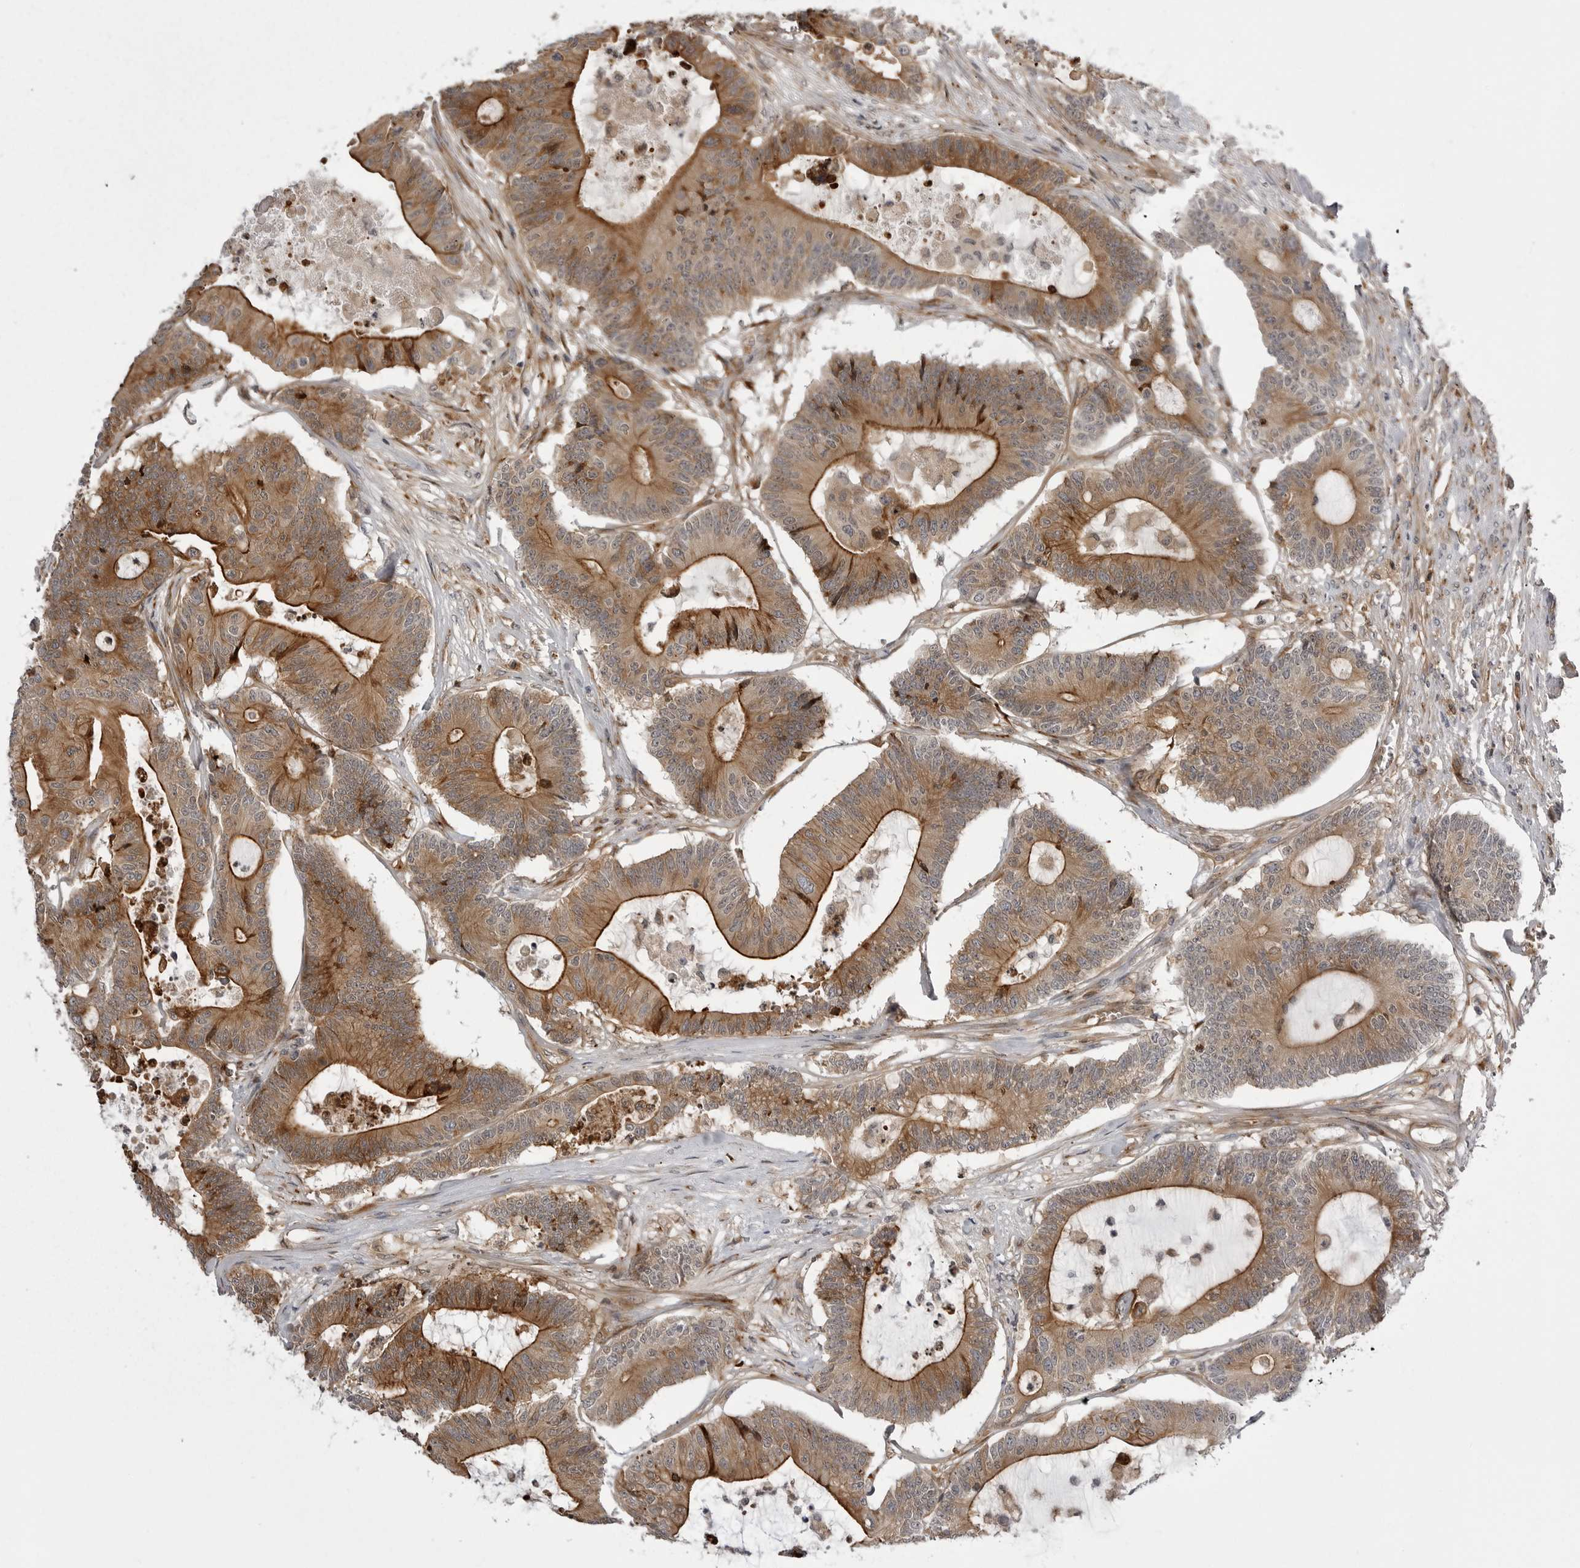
{"staining": {"intensity": "moderate", "quantity": ">75%", "location": "cytoplasmic/membranous"}, "tissue": "colorectal cancer", "cell_type": "Tumor cells", "image_type": "cancer", "snomed": [{"axis": "morphology", "description": "Adenocarcinoma, NOS"}, {"axis": "topography", "description": "Colon"}], "caption": "Moderate cytoplasmic/membranous staining is present in approximately >75% of tumor cells in colorectal adenocarcinoma. (IHC, brightfield microscopy, high magnification).", "gene": "ARL5A", "patient": {"sex": "female", "age": 84}}